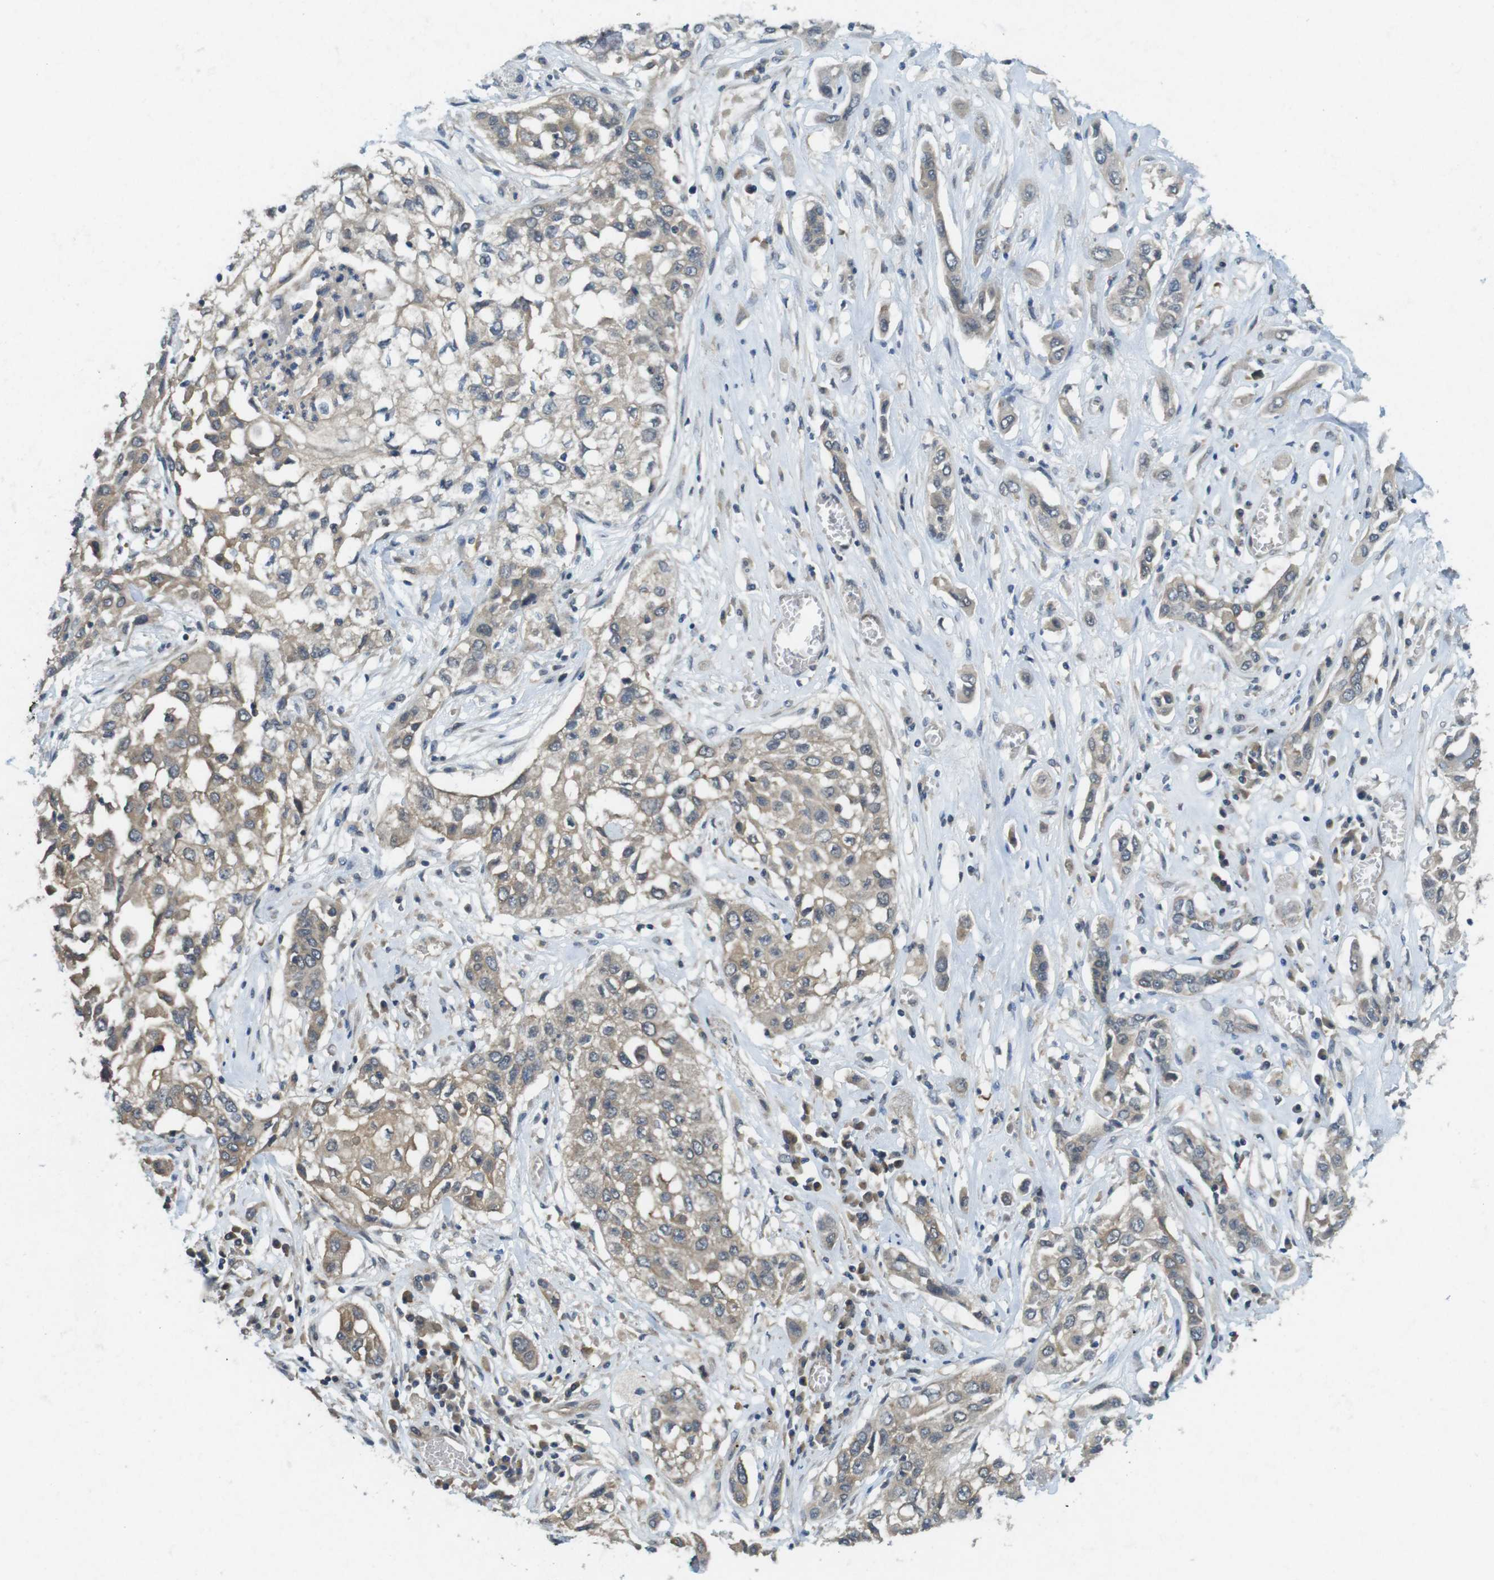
{"staining": {"intensity": "weak", "quantity": "25%-75%", "location": "cytoplasmic/membranous"}, "tissue": "lung cancer", "cell_type": "Tumor cells", "image_type": "cancer", "snomed": [{"axis": "morphology", "description": "Squamous cell carcinoma, NOS"}, {"axis": "topography", "description": "Lung"}], "caption": "High-magnification brightfield microscopy of lung squamous cell carcinoma stained with DAB (3,3'-diaminobenzidine) (brown) and counterstained with hematoxylin (blue). tumor cells exhibit weak cytoplasmic/membranous expression is present in about25%-75% of cells.", "gene": "SUGT1", "patient": {"sex": "male", "age": 71}}